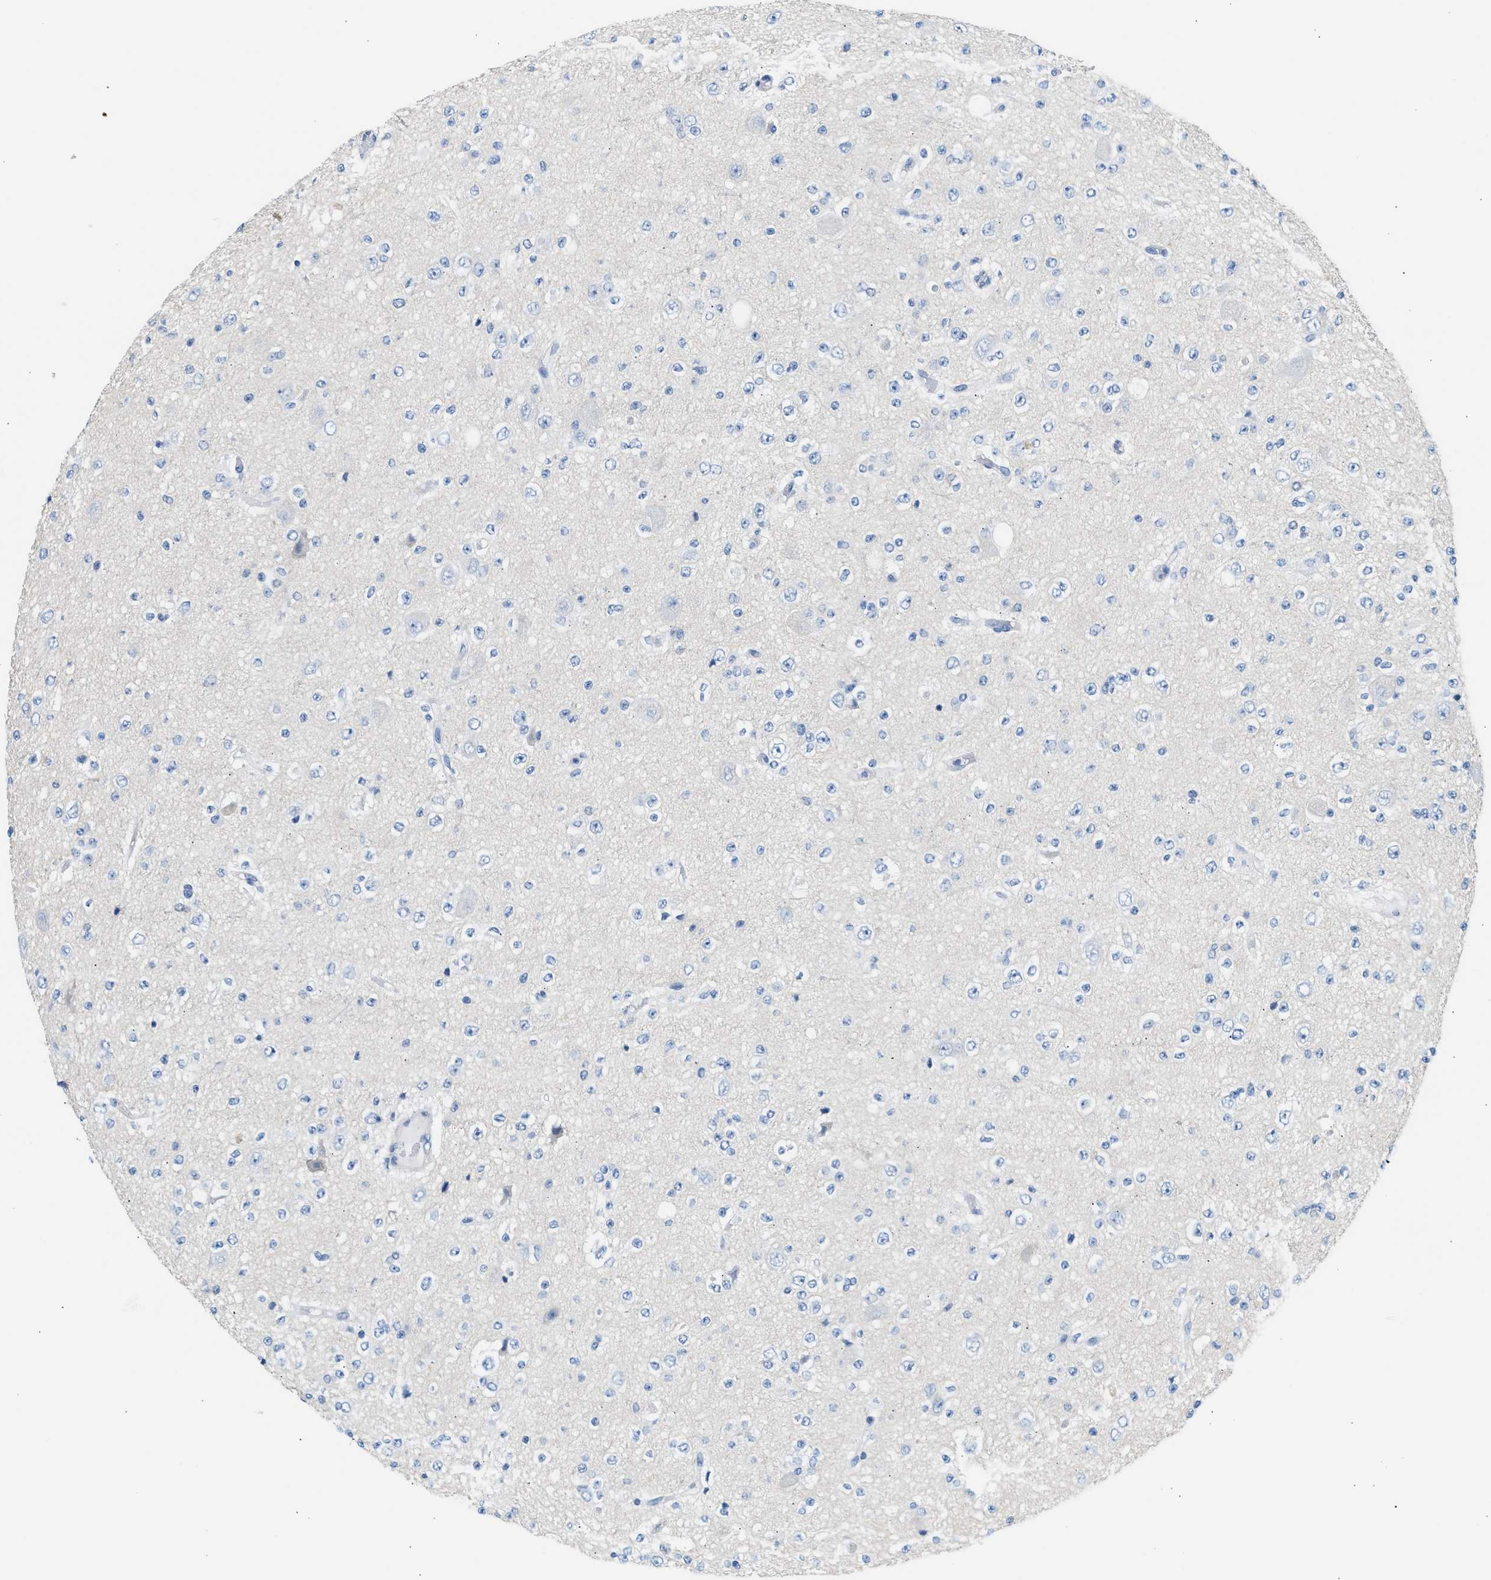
{"staining": {"intensity": "negative", "quantity": "none", "location": "none"}, "tissue": "glioma", "cell_type": "Tumor cells", "image_type": "cancer", "snomed": [{"axis": "morphology", "description": "Glioma, malignant, High grade"}, {"axis": "topography", "description": "pancreas cauda"}], "caption": "Immunohistochemistry (IHC) of human glioma demonstrates no staining in tumor cells.", "gene": "SPAM1", "patient": {"sex": "male", "age": 60}}